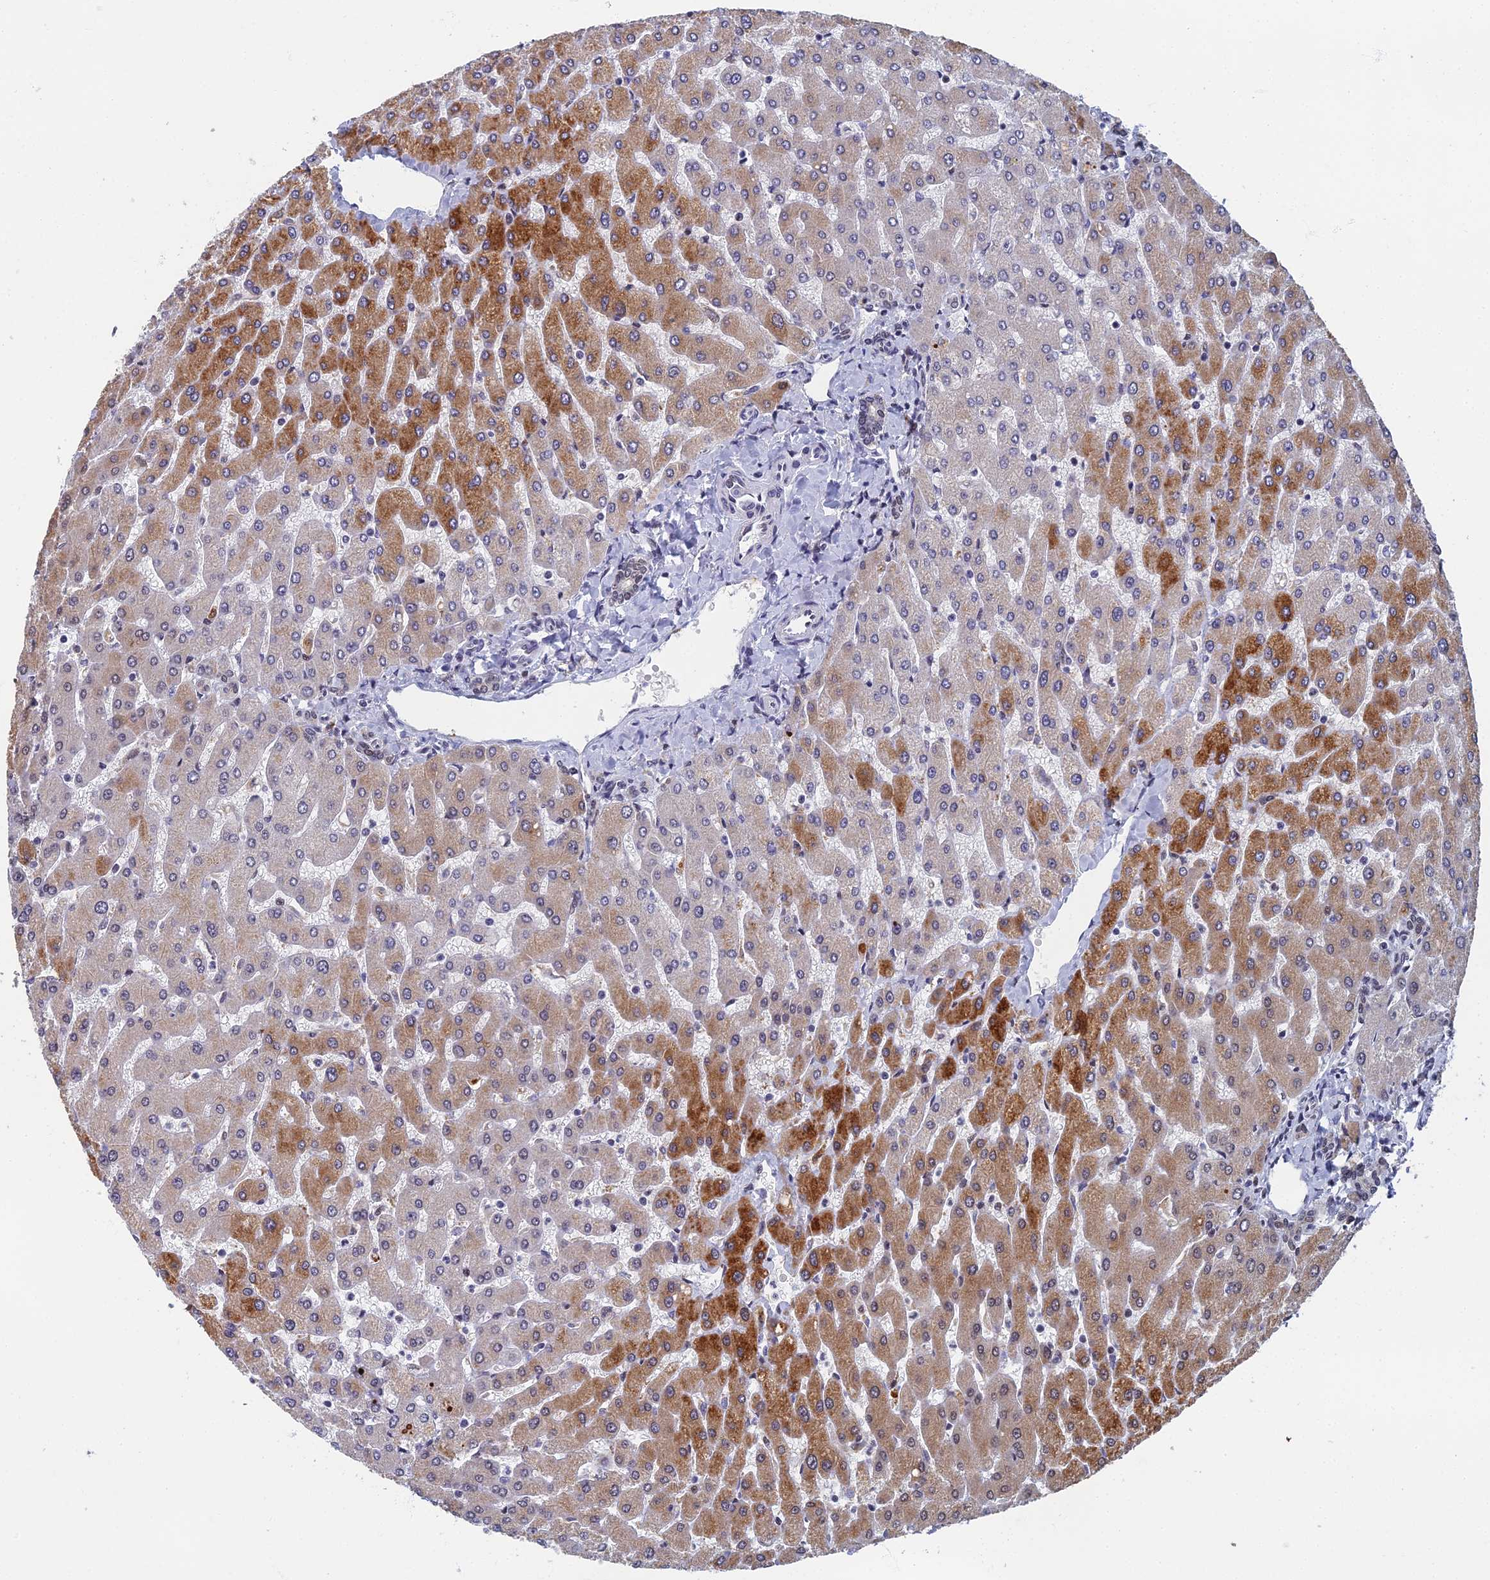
{"staining": {"intensity": "negative", "quantity": "none", "location": "none"}, "tissue": "liver", "cell_type": "Cholangiocytes", "image_type": "normal", "snomed": [{"axis": "morphology", "description": "Normal tissue, NOS"}, {"axis": "topography", "description": "Liver"}], "caption": "High power microscopy image of an IHC image of benign liver, revealing no significant positivity in cholangiocytes. (Immunohistochemistry, brightfield microscopy, high magnification).", "gene": "TAF13", "patient": {"sex": "male", "age": 55}}